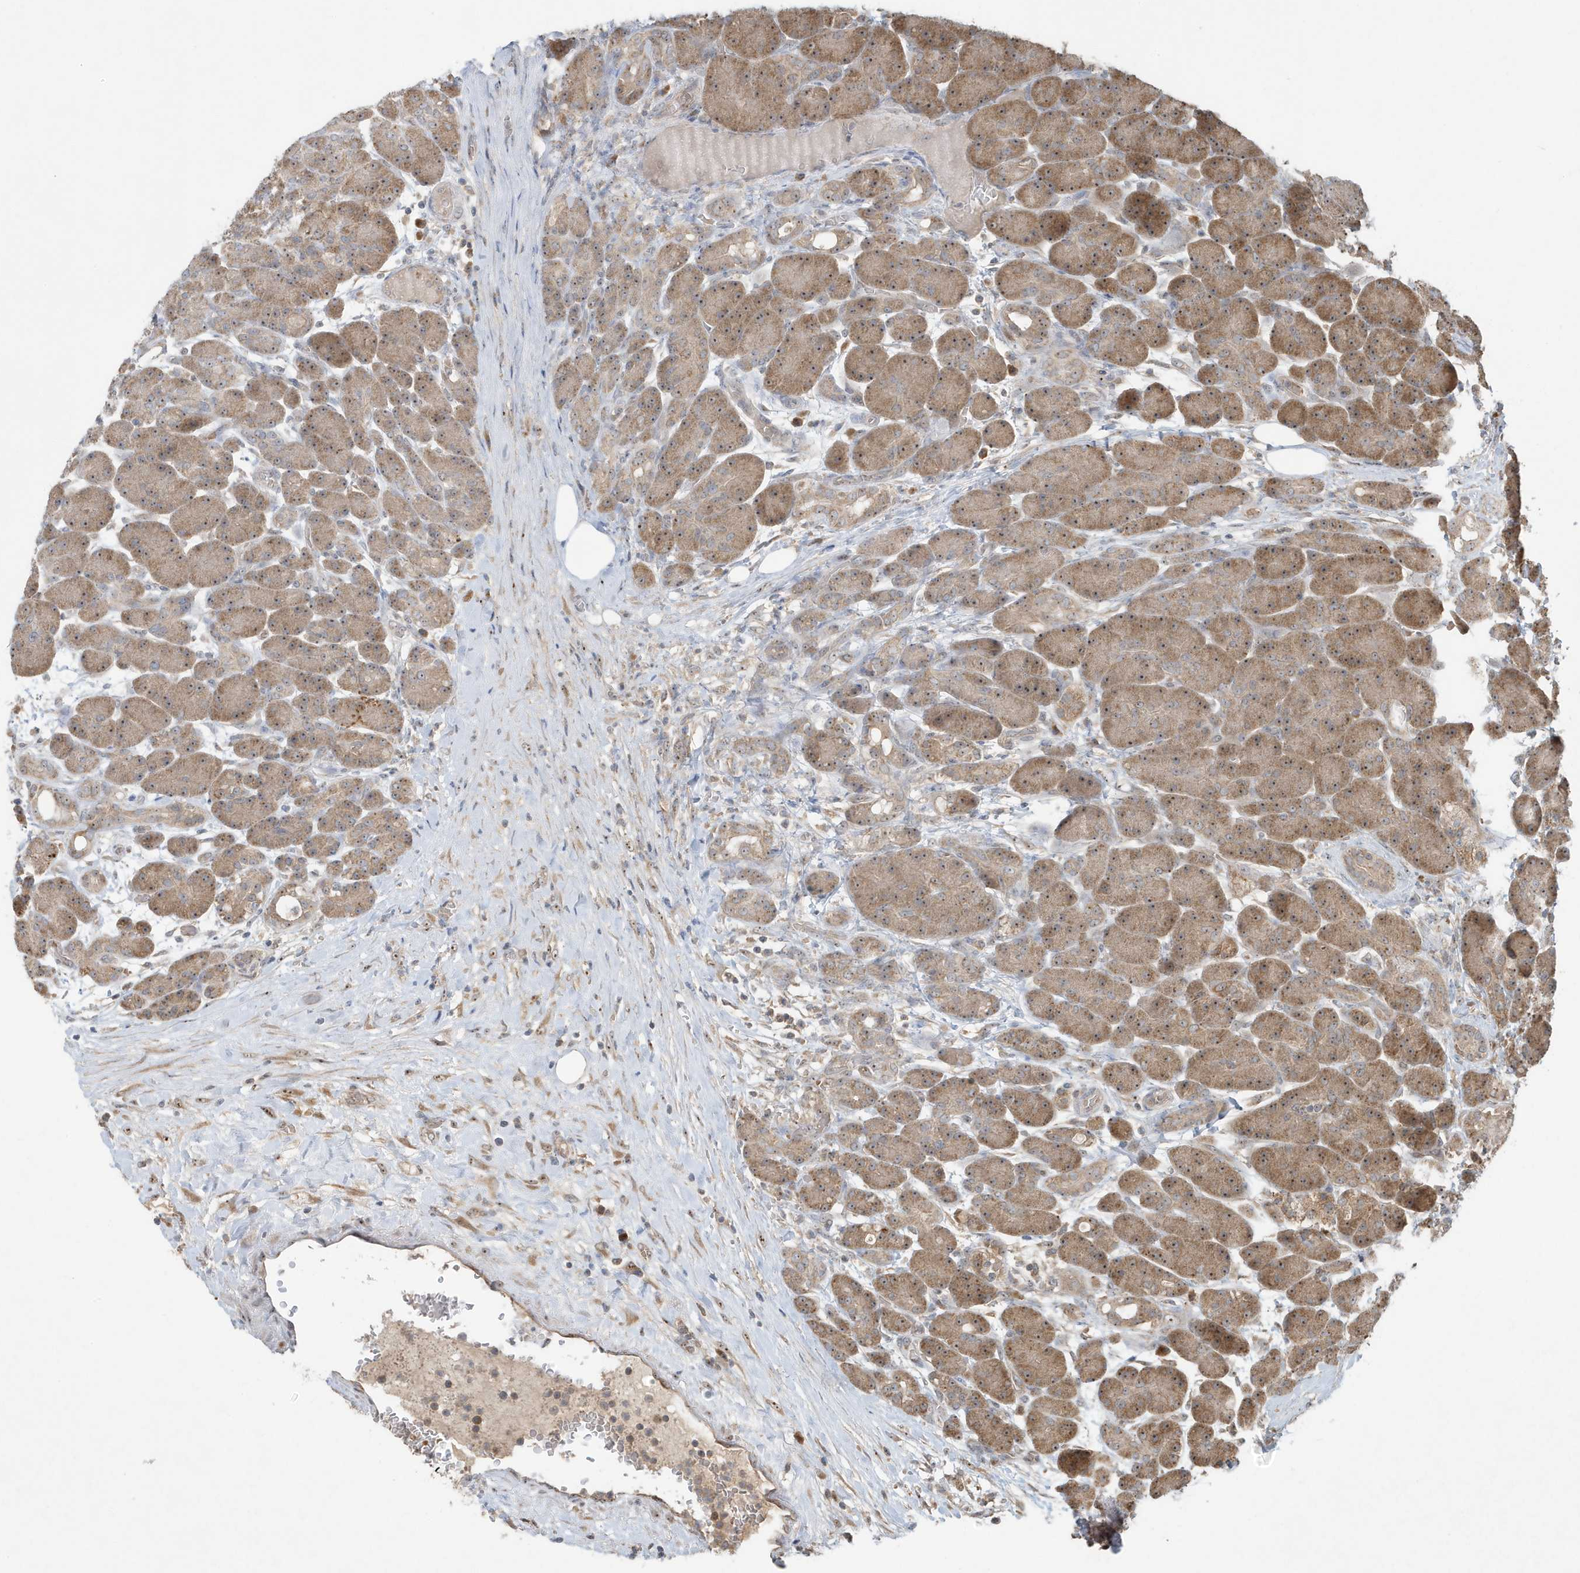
{"staining": {"intensity": "moderate", "quantity": ">75%", "location": "cytoplasmic/membranous,nuclear"}, "tissue": "pancreas", "cell_type": "Exocrine glandular cells", "image_type": "normal", "snomed": [{"axis": "morphology", "description": "Normal tissue, NOS"}, {"axis": "topography", "description": "Pancreas"}], "caption": "Moderate cytoplasmic/membranous,nuclear protein positivity is appreciated in approximately >75% of exocrine glandular cells in pancreas. (IHC, brightfield microscopy, high magnification).", "gene": "ABCB9", "patient": {"sex": "male", "age": 63}}